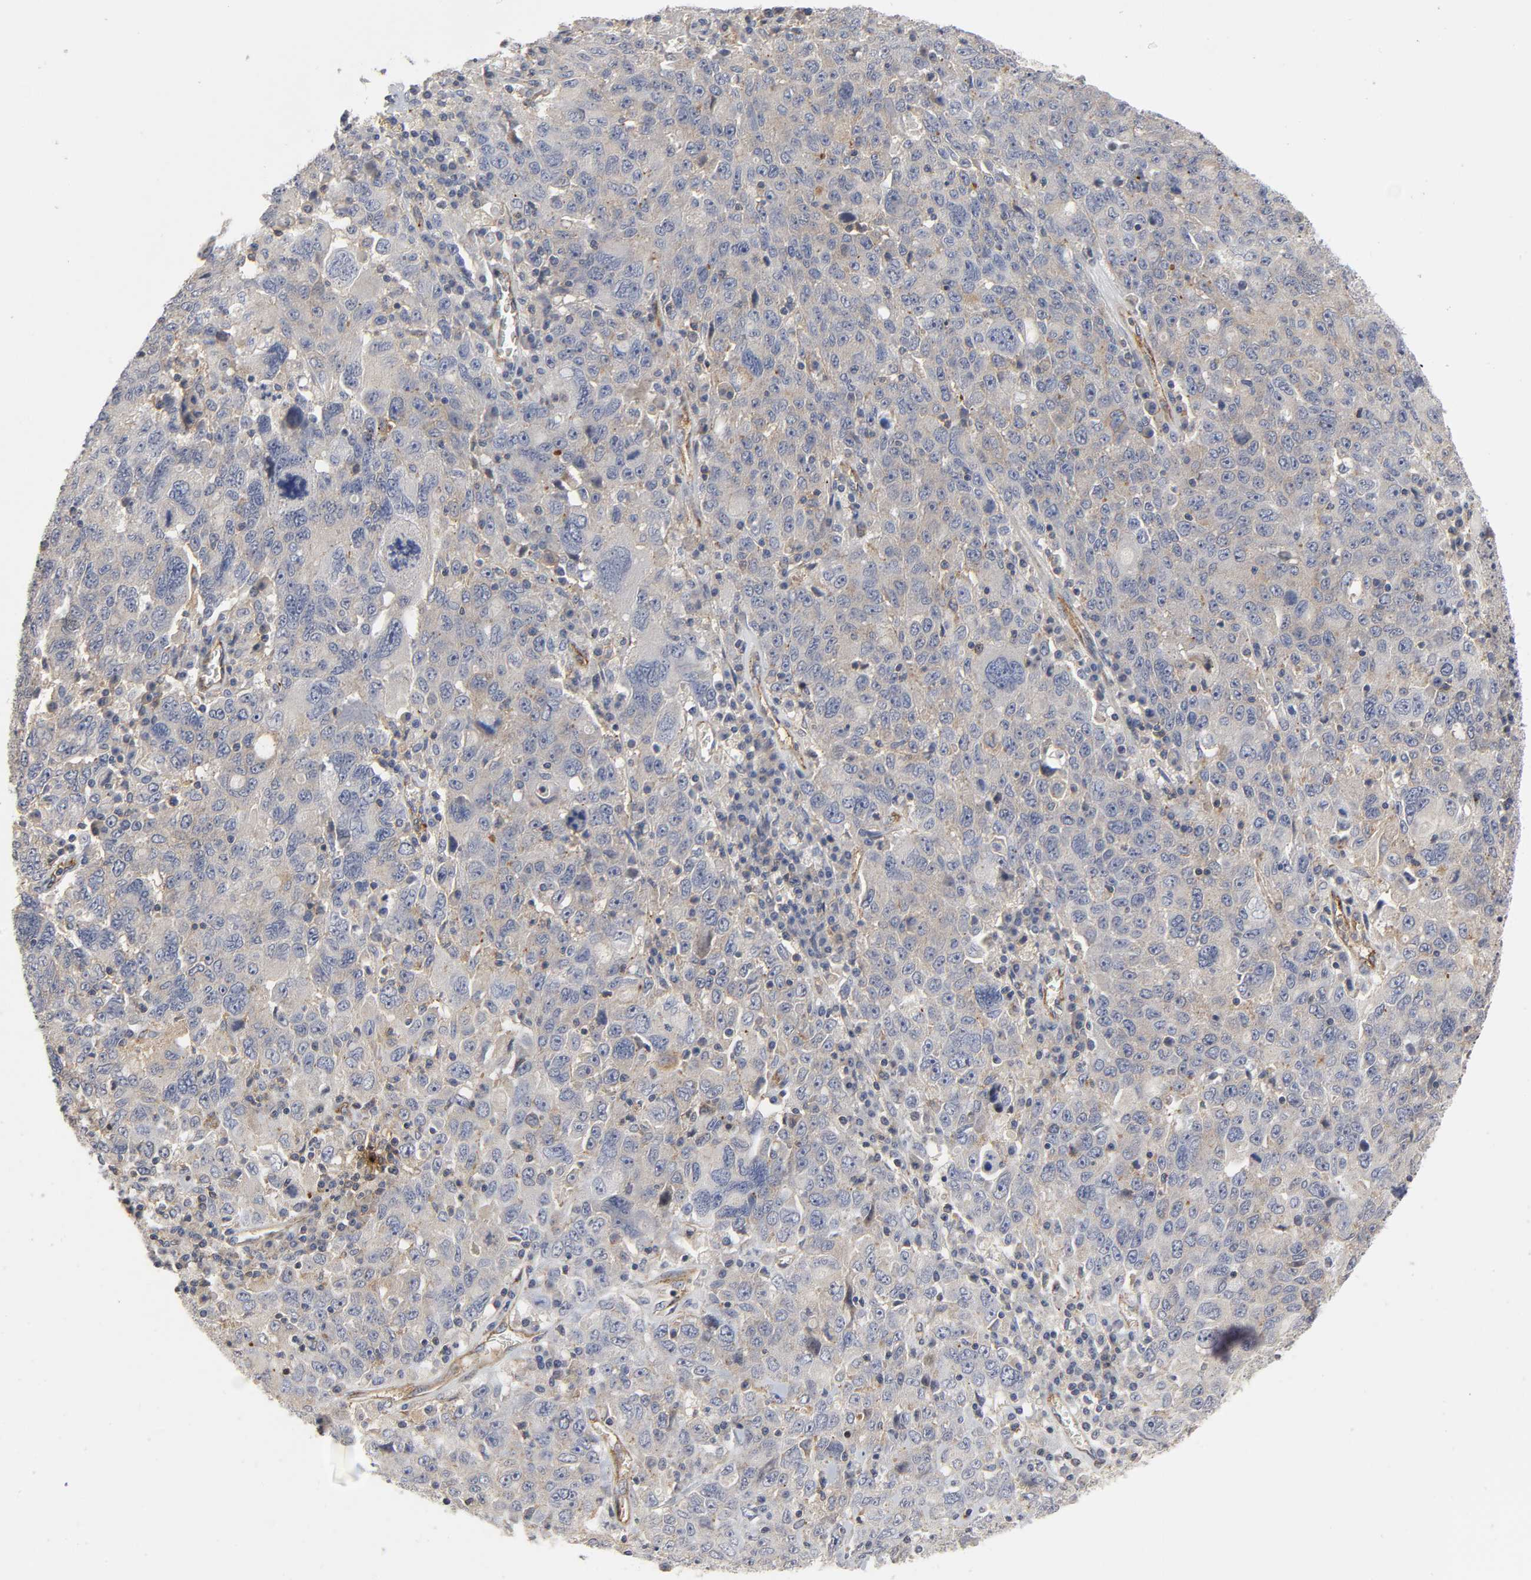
{"staining": {"intensity": "moderate", "quantity": ">75%", "location": "cytoplasmic/membranous"}, "tissue": "ovarian cancer", "cell_type": "Tumor cells", "image_type": "cancer", "snomed": [{"axis": "morphology", "description": "Carcinoma, endometroid"}, {"axis": "topography", "description": "Ovary"}], "caption": "The histopathology image reveals staining of endometroid carcinoma (ovarian), revealing moderate cytoplasmic/membranous protein expression (brown color) within tumor cells.", "gene": "SH3GLB1", "patient": {"sex": "female", "age": 62}}